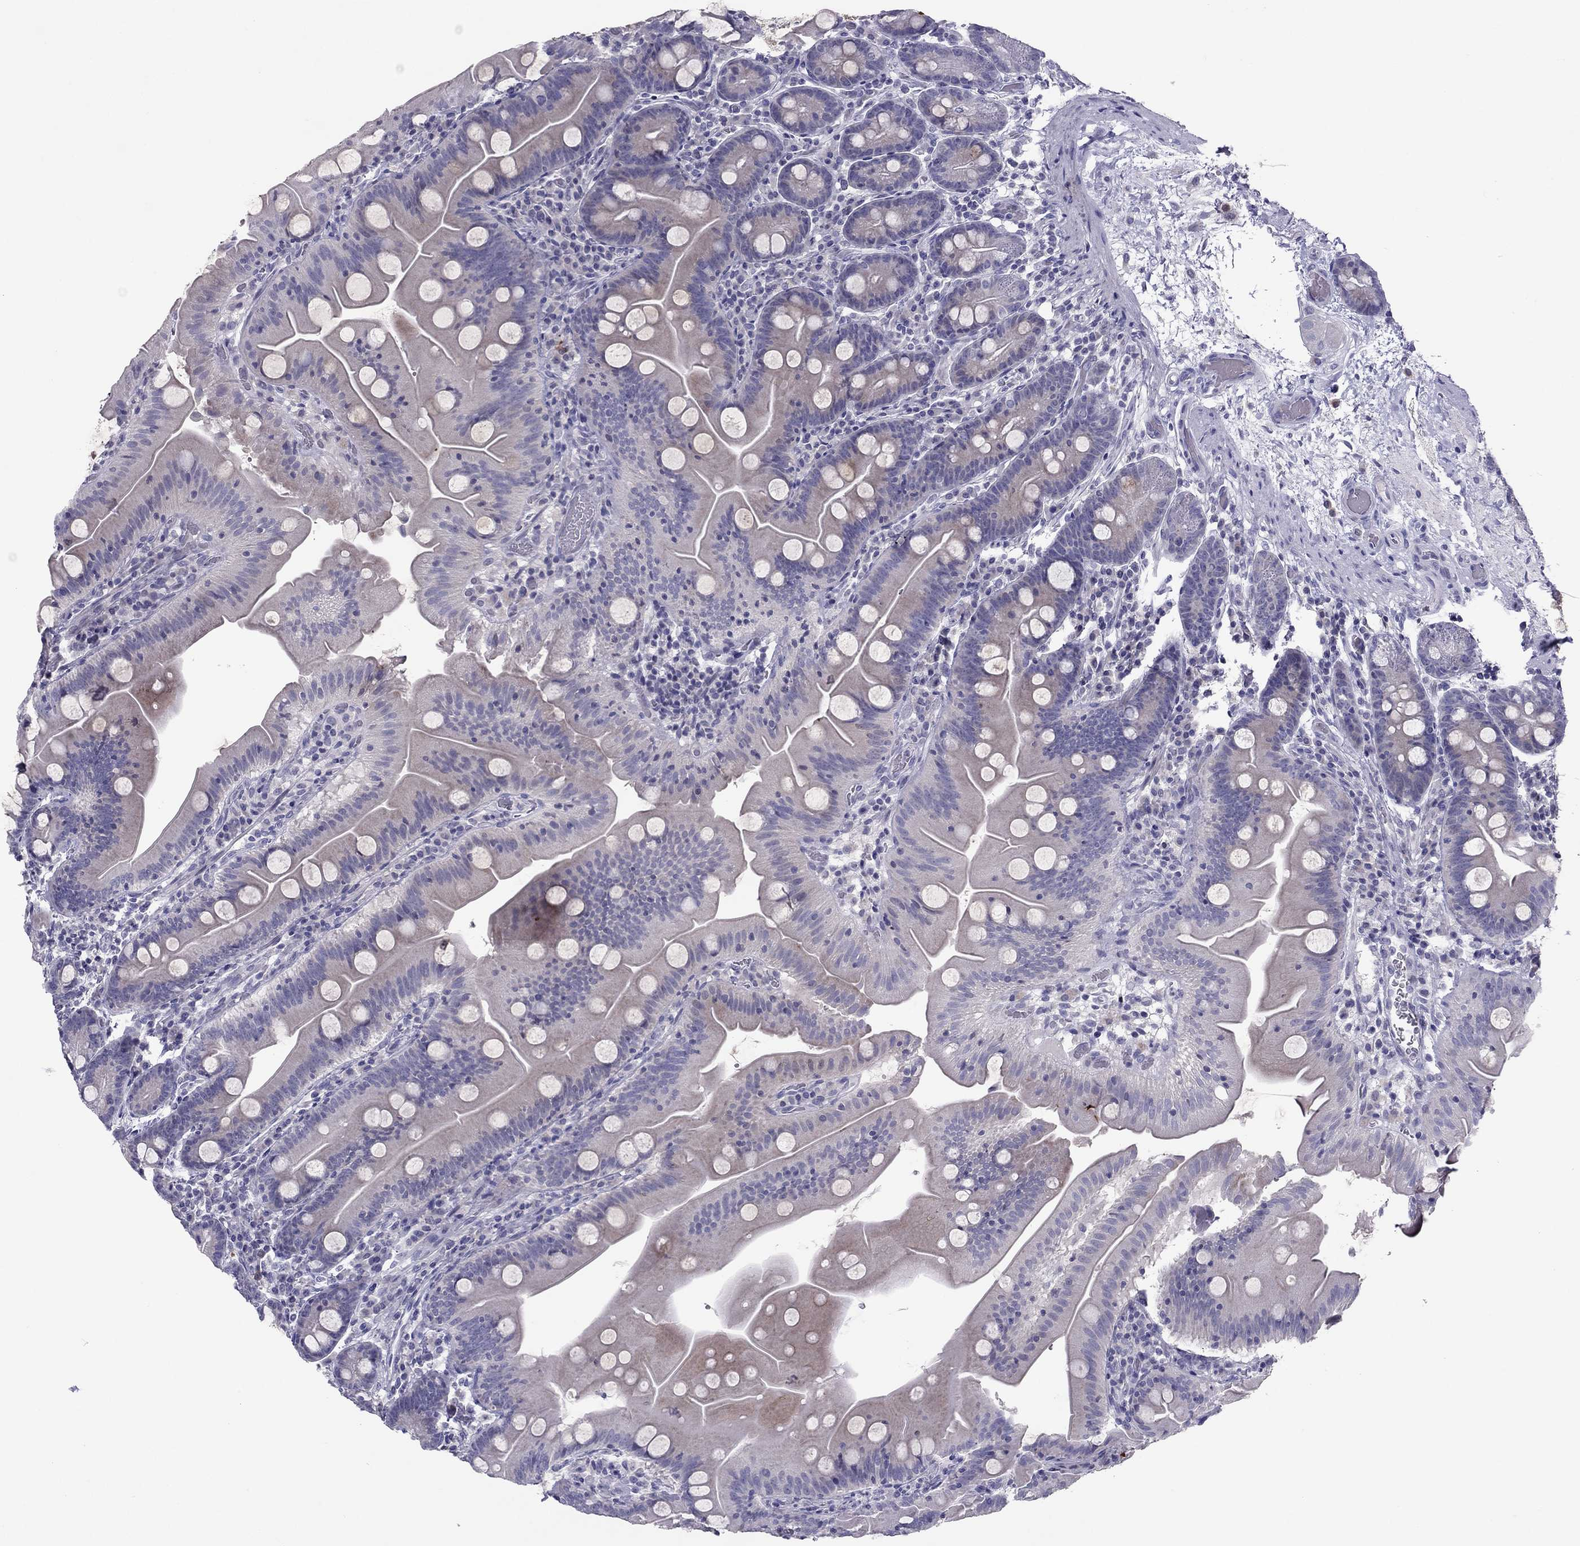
{"staining": {"intensity": "negative", "quantity": "none", "location": "none"}, "tissue": "small intestine", "cell_type": "Glandular cells", "image_type": "normal", "snomed": [{"axis": "morphology", "description": "Normal tissue, NOS"}, {"axis": "topography", "description": "Small intestine"}], "caption": "Glandular cells show no significant protein positivity in normal small intestine. (DAB IHC visualized using brightfield microscopy, high magnification).", "gene": "RGS8", "patient": {"sex": "male", "age": 37}}